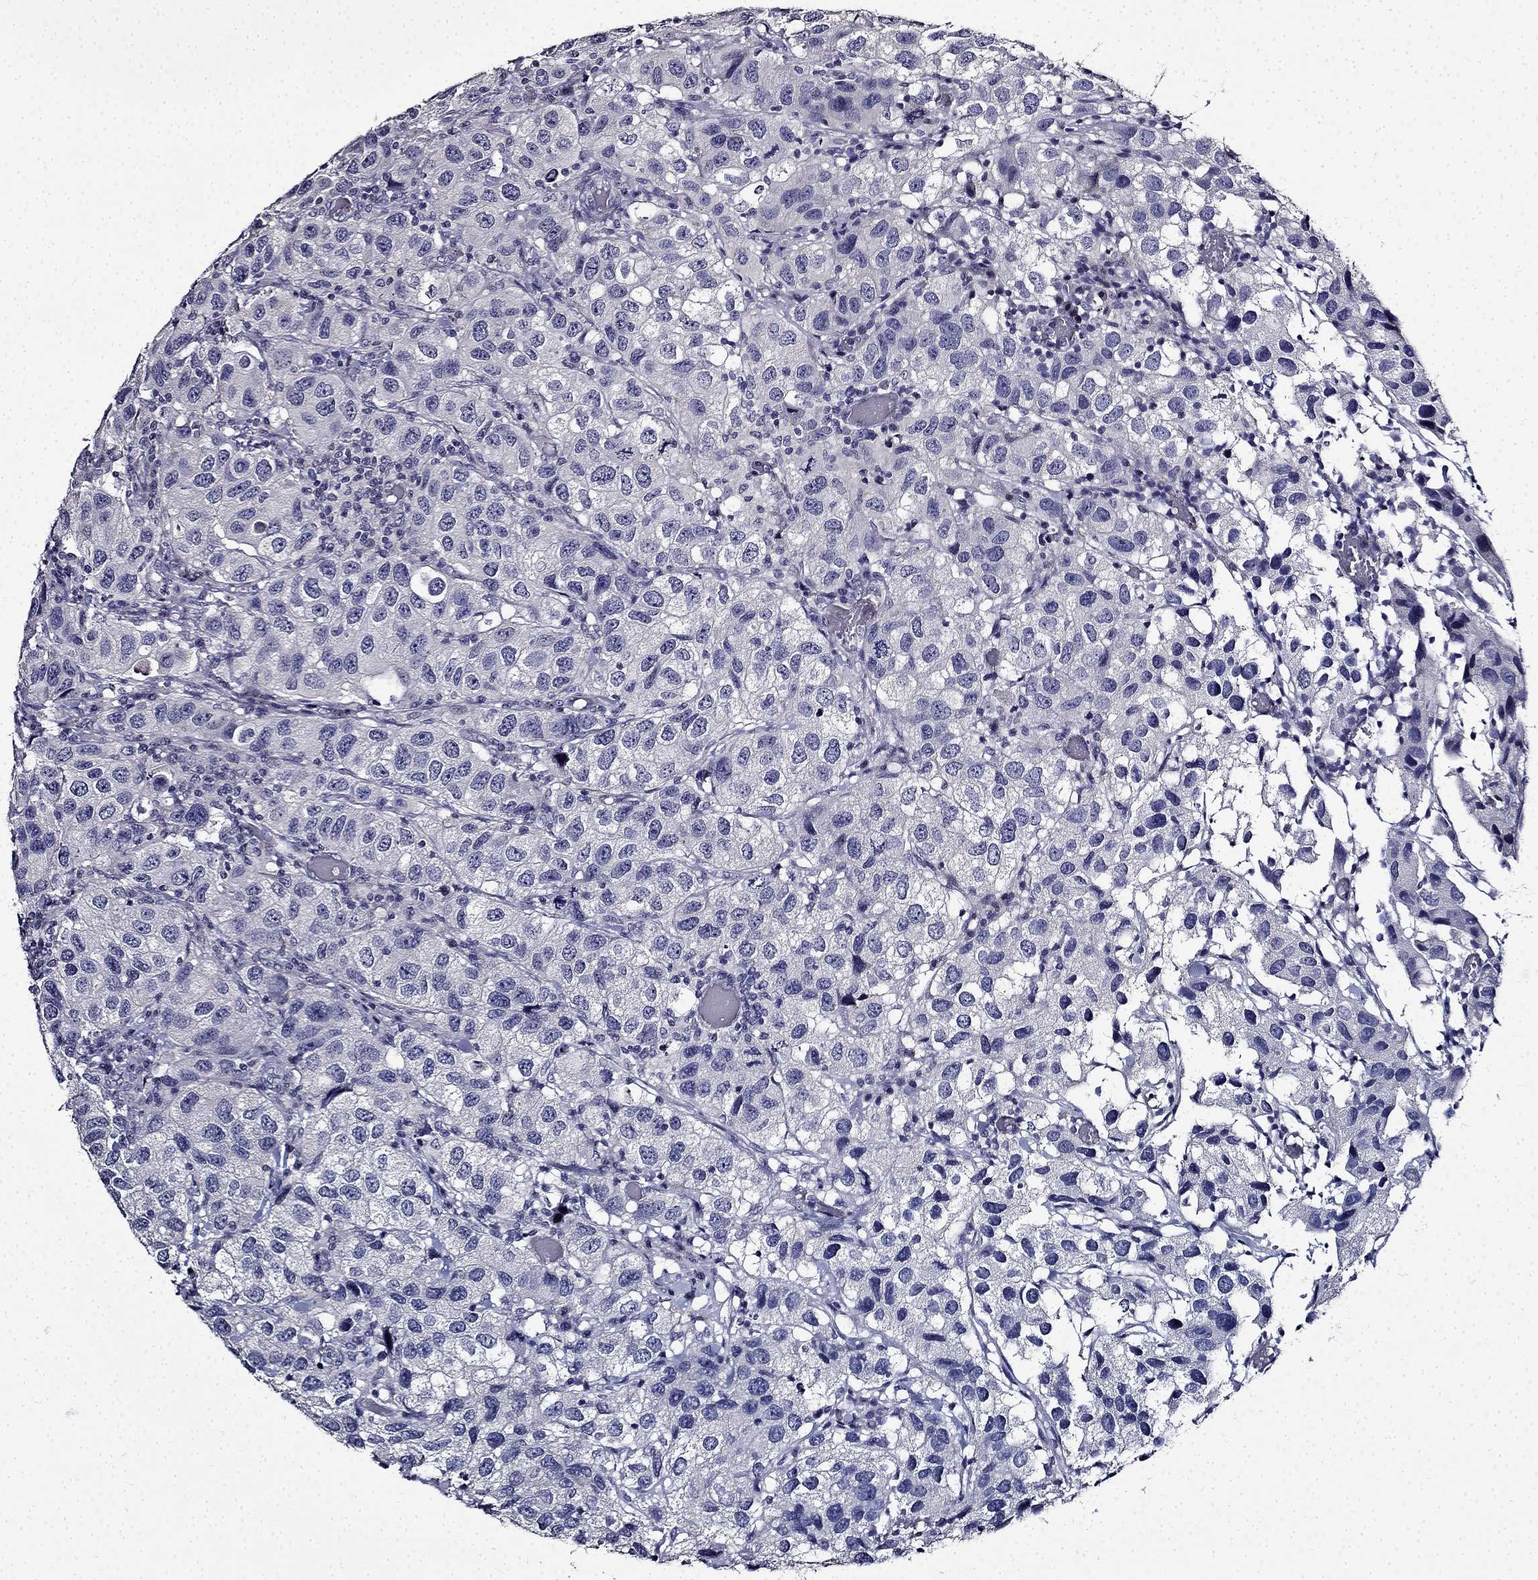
{"staining": {"intensity": "negative", "quantity": "none", "location": "none"}, "tissue": "urothelial cancer", "cell_type": "Tumor cells", "image_type": "cancer", "snomed": [{"axis": "morphology", "description": "Urothelial carcinoma, High grade"}, {"axis": "topography", "description": "Urinary bladder"}], "caption": "Tumor cells show no significant positivity in urothelial cancer.", "gene": "TMEM266", "patient": {"sex": "male", "age": 79}}